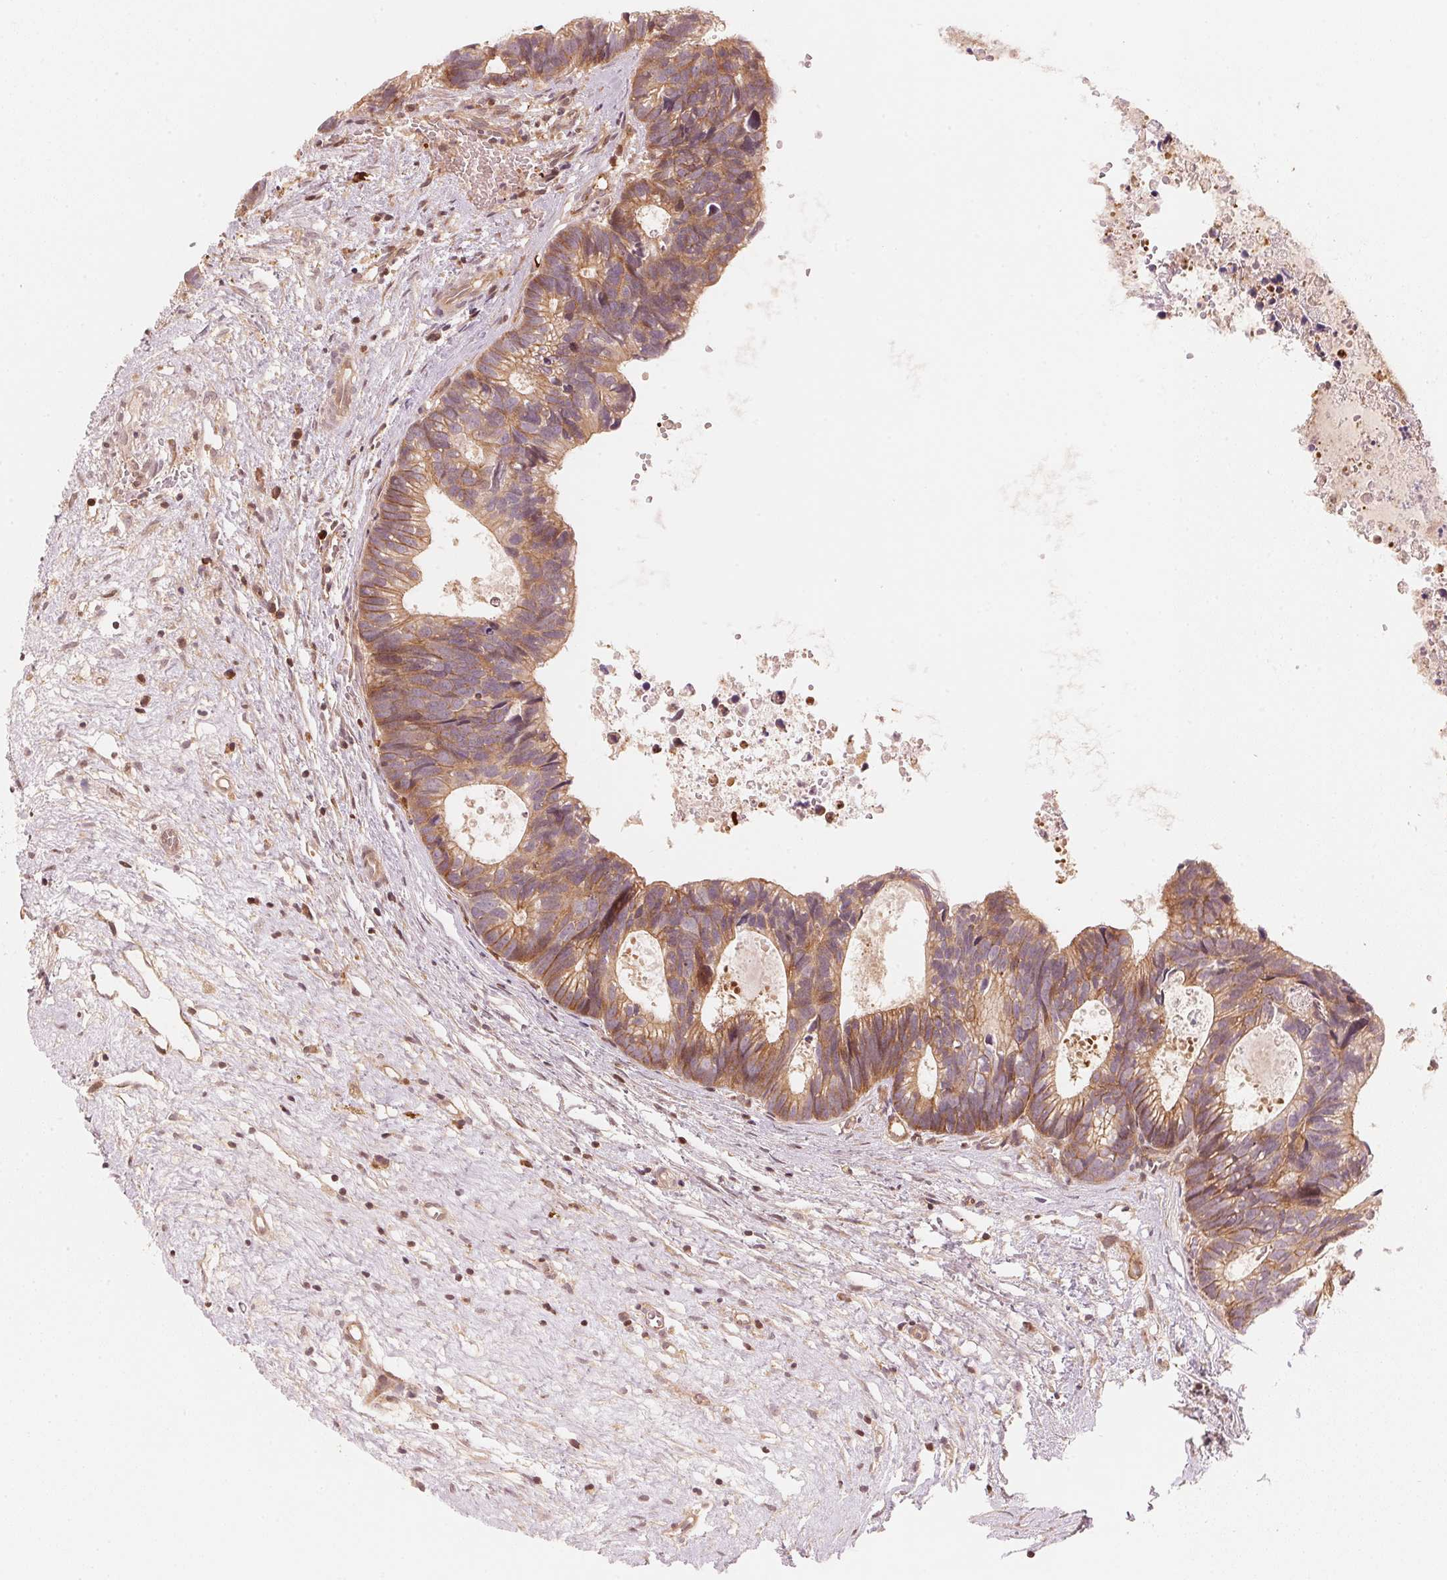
{"staining": {"intensity": "moderate", "quantity": ">75%", "location": "cytoplasmic/membranous"}, "tissue": "head and neck cancer", "cell_type": "Tumor cells", "image_type": "cancer", "snomed": [{"axis": "morphology", "description": "Adenocarcinoma, NOS"}, {"axis": "topography", "description": "Head-Neck"}], "caption": "Protein expression analysis of head and neck cancer (adenocarcinoma) shows moderate cytoplasmic/membranous positivity in about >75% of tumor cells.", "gene": "PRKN", "patient": {"sex": "male", "age": 62}}